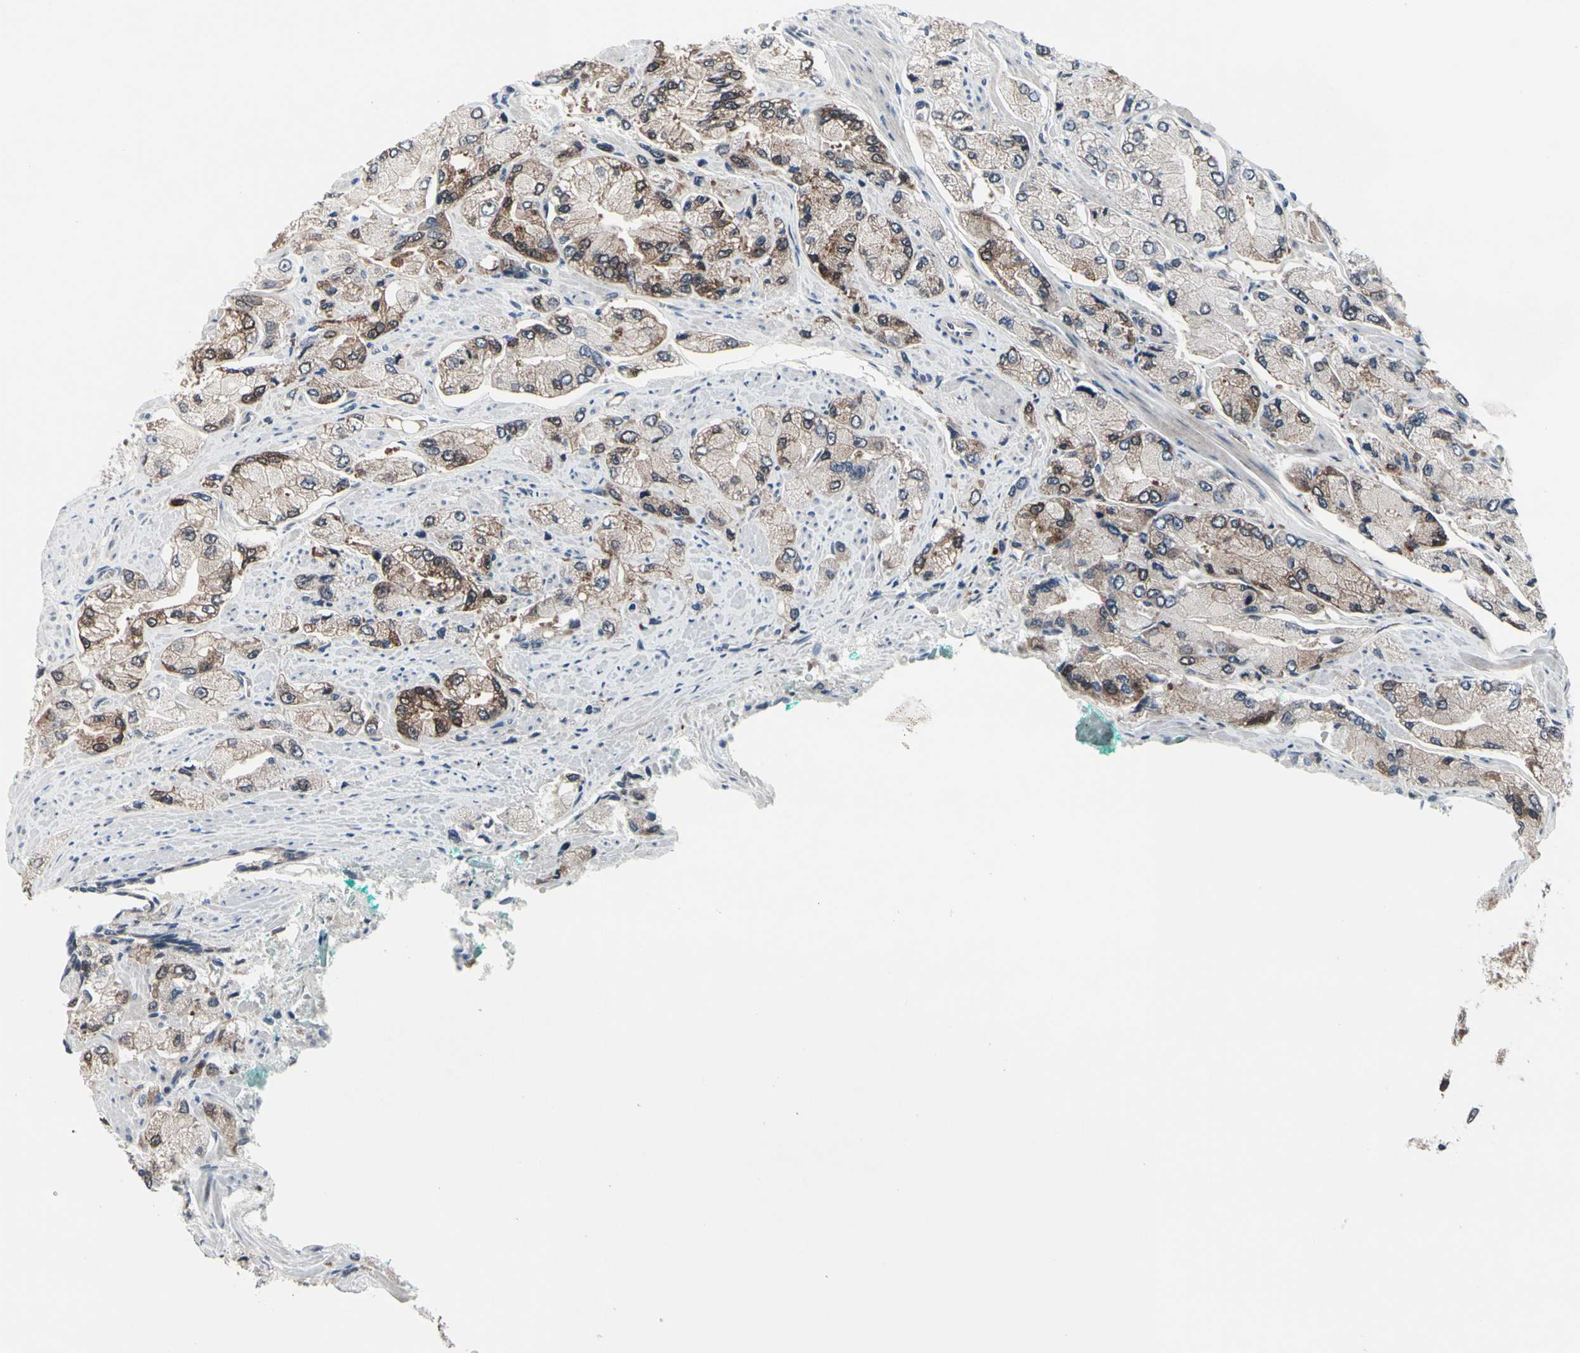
{"staining": {"intensity": "moderate", "quantity": "25%-75%", "location": "cytoplasmic/membranous"}, "tissue": "prostate cancer", "cell_type": "Tumor cells", "image_type": "cancer", "snomed": [{"axis": "morphology", "description": "Adenocarcinoma, High grade"}, {"axis": "topography", "description": "Prostate"}], "caption": "IHC staining of prostate high-grade adenocarcinoma, which shows medium levels of moderate cytoplasmic/membranous expression in approximately 25%-75% of tumor cells indicating moderate cytoplasmic/membranous protein staining. The staining was performed using DAB (3,3'-diaminobenzidine) (brown) for protein detection and nuclei were counterstained in hematoxylin (blue).", "gene": "TXN", "patient": {"sex": "male", "age": 58}}